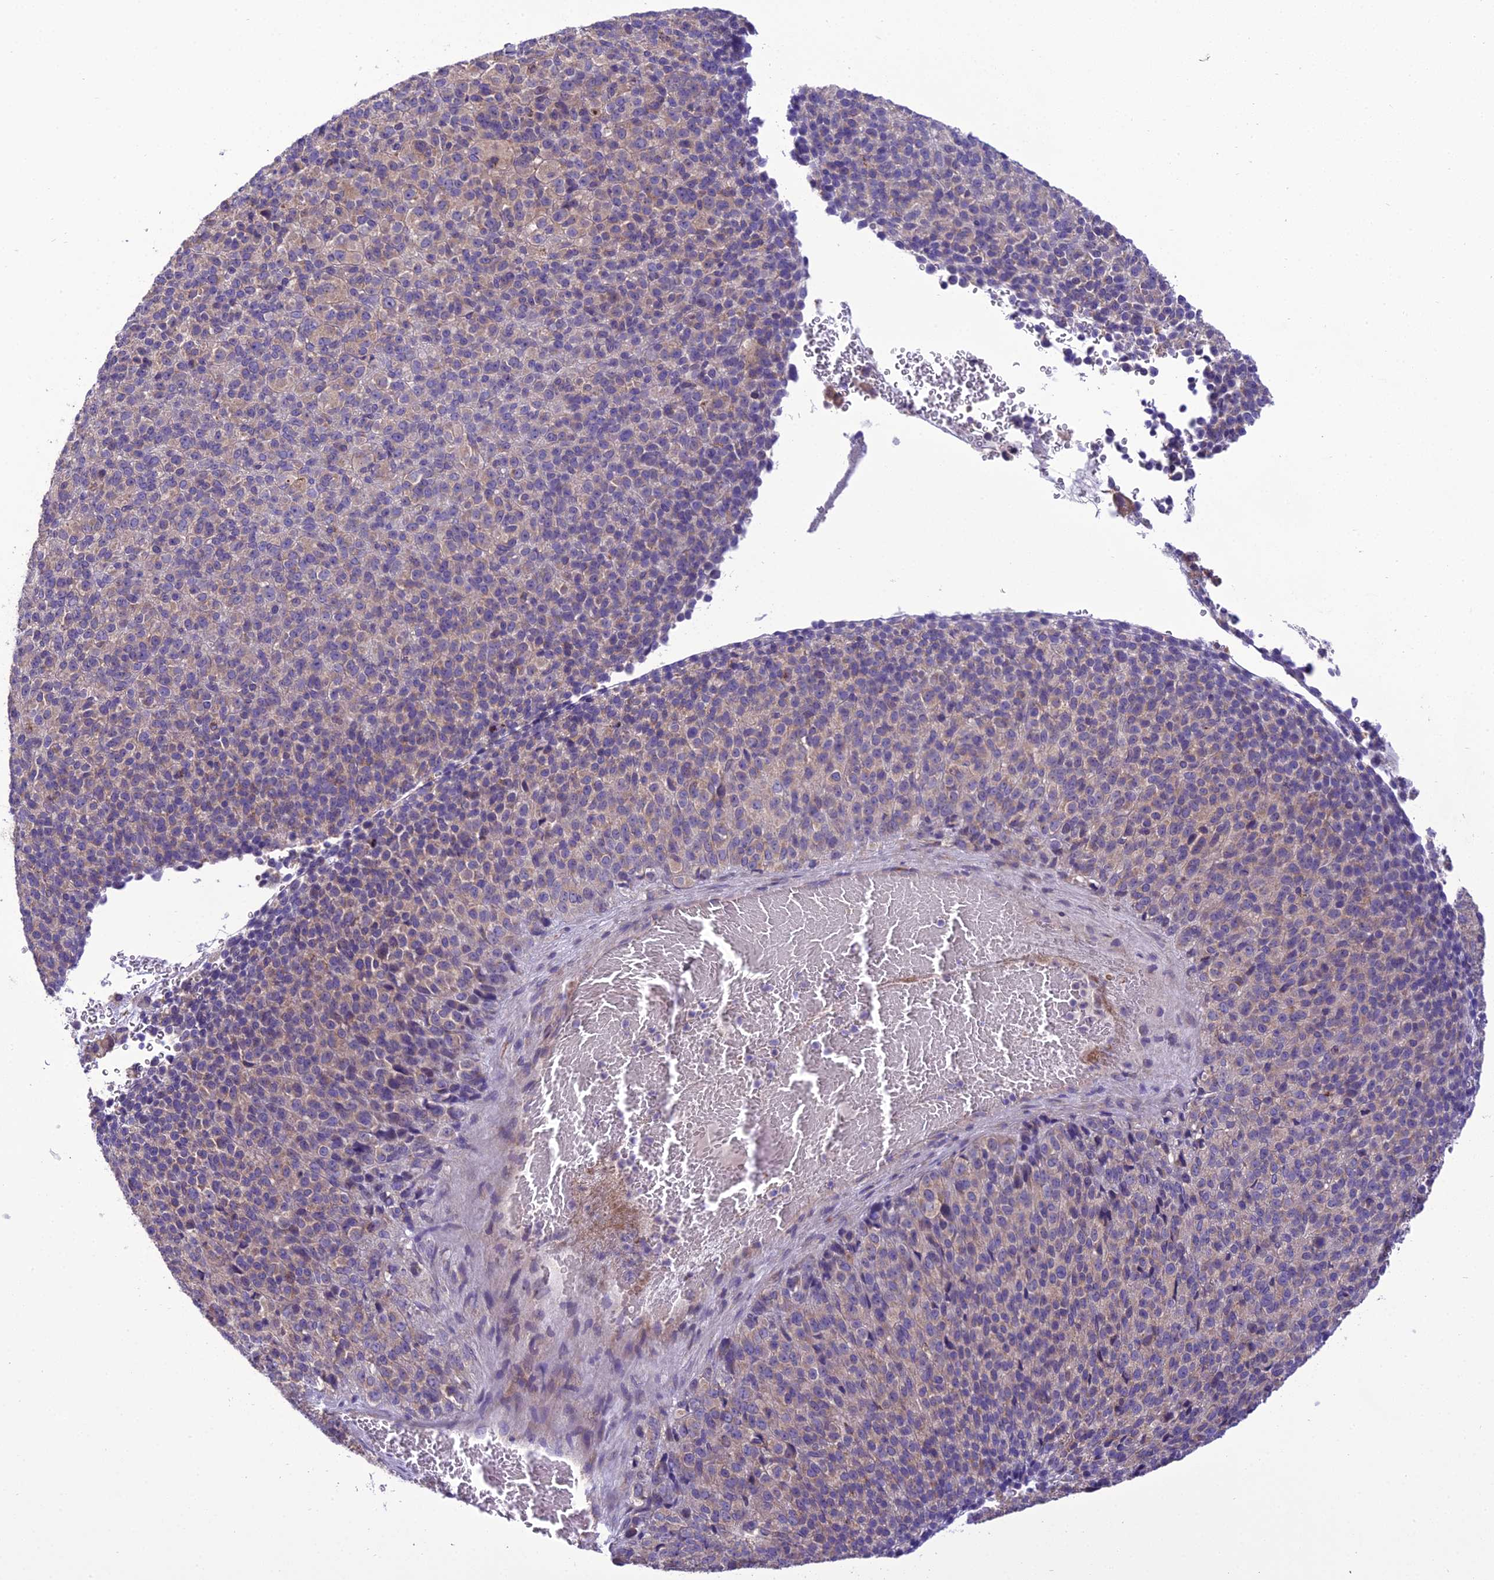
{"staining": {"intensity": "weak", "quantity": "<25%", "location": "cytoplasmic/membranous"}, "tissue": "melanoma", "cell_type": "Tumor cells", "image_type": "cancer", "snomed": [{"axis": "morphology", "description": "Malignant melanoma, Metastatic site"}, {"axis": "topography", "description": "Brain"}], "caption": "Photomicrograph shows no significant protein staining in tumor cells of melanoma. (DAB (3,3'-diaminobenzidine) immunohistochemistry (IHC) visualized using brightfield microscopy, high magnification).", "gene": "TBC1D24", "patient": {"sex": "female", "age": 56}}